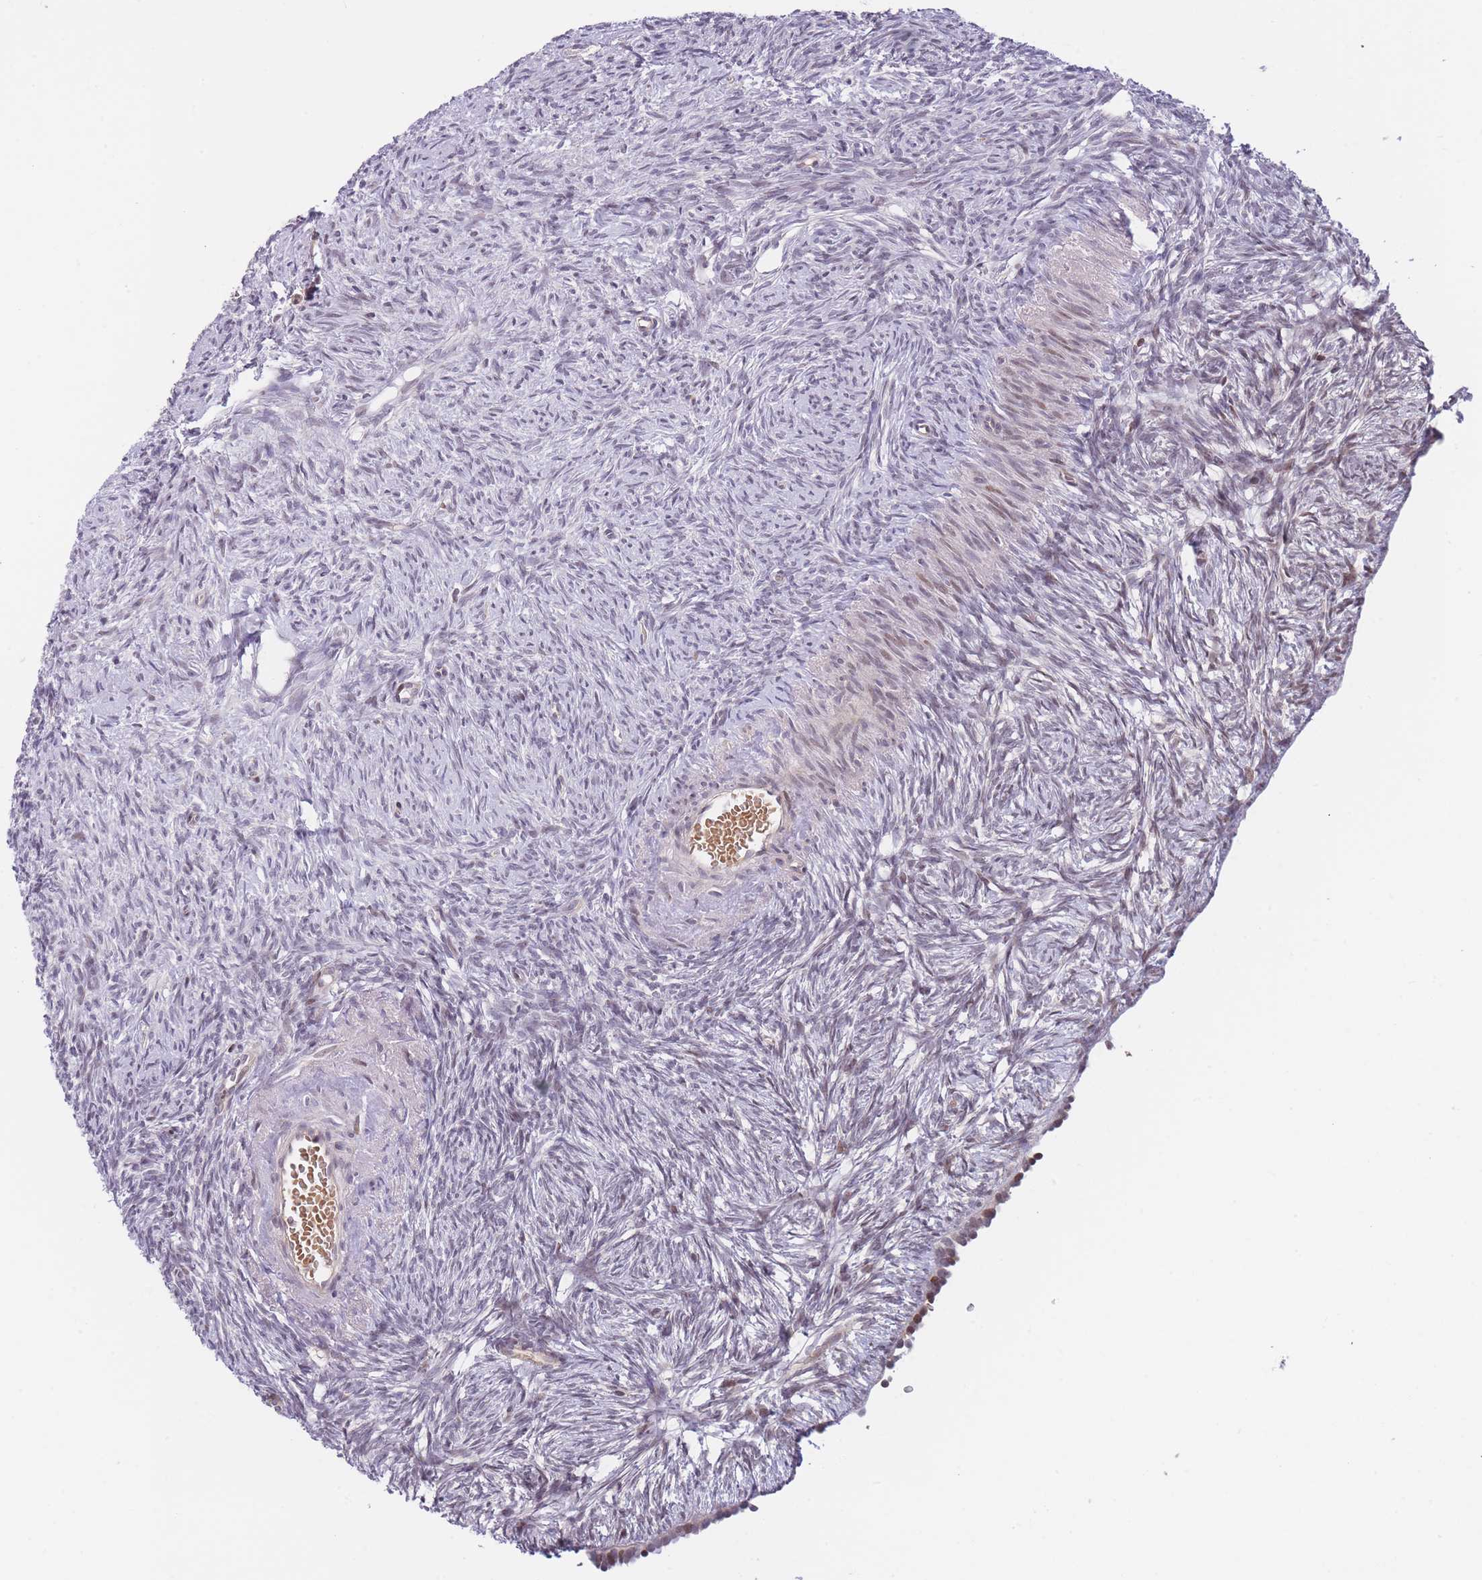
{"staining": {"intensity": "weak", "quantity": "<25%", "location": "nuclear"}, "tissue": "ovary", "cell_type": "Ovarian stroma cells", "image_type": "normal", "snomed": [{"axis": "morphology", "description": "Normal tissue, NOS"}, {"axis": "topography", "description": "Ovary"}], "caption": "Immunohistochemical staining of normal ovary shows no significant positivity in ovarian stroma cells. (Stains: DAB (3,3'-diaminobenzidine) immunohistochemistry with hematoxylin counter stain, Microscopy: brightfield microscopy at high magnification).", "gene": "SLC35F5", "patient": {"sex": "female", "age": 51}}